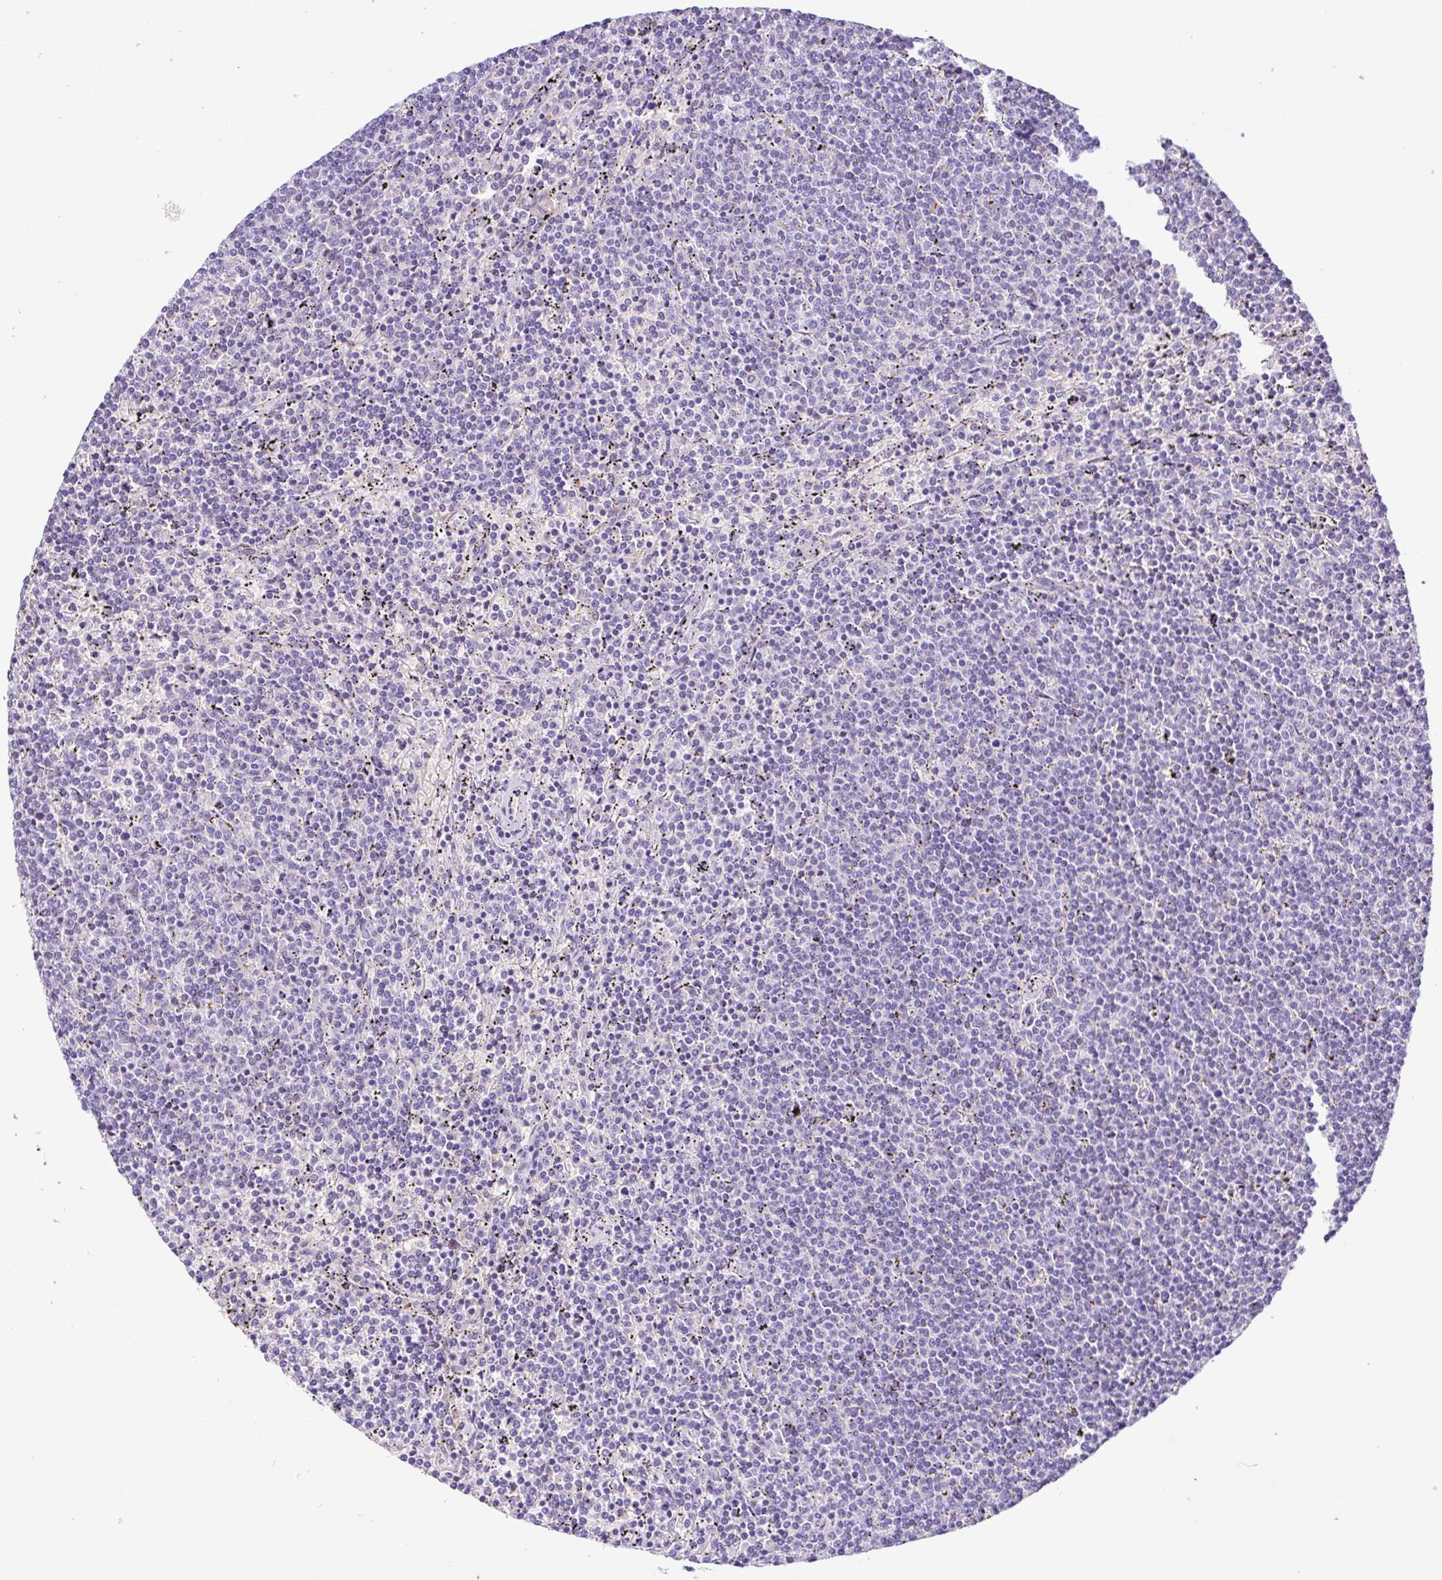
{"staining": {"intensity": "negative", "quantity": "none", "location": "none"}, "tissue": "lymphoma", "cell_type": "Tumor cells", "image_type": "cancer", "snomed": [{"axis": "morphology", "description": "Malignant lymphoma, non-Hodgkin's type, Low grade"}, {"axis": "topography", "description": "Spleen"}], "caption": "IHC micrograph of neoplastic tissue: lymphoma stained with DAB displays no significant protein expression in tumor cells. The staining was performed using DAB (3,3'-diaminobenzidine) to visualize the protein expression in brown, while the nuclei were stained in blue with hematoxylin (Magnification: 20x).", "gene": "IGFL1", "patient": {"sex": "female", "age": 50}}